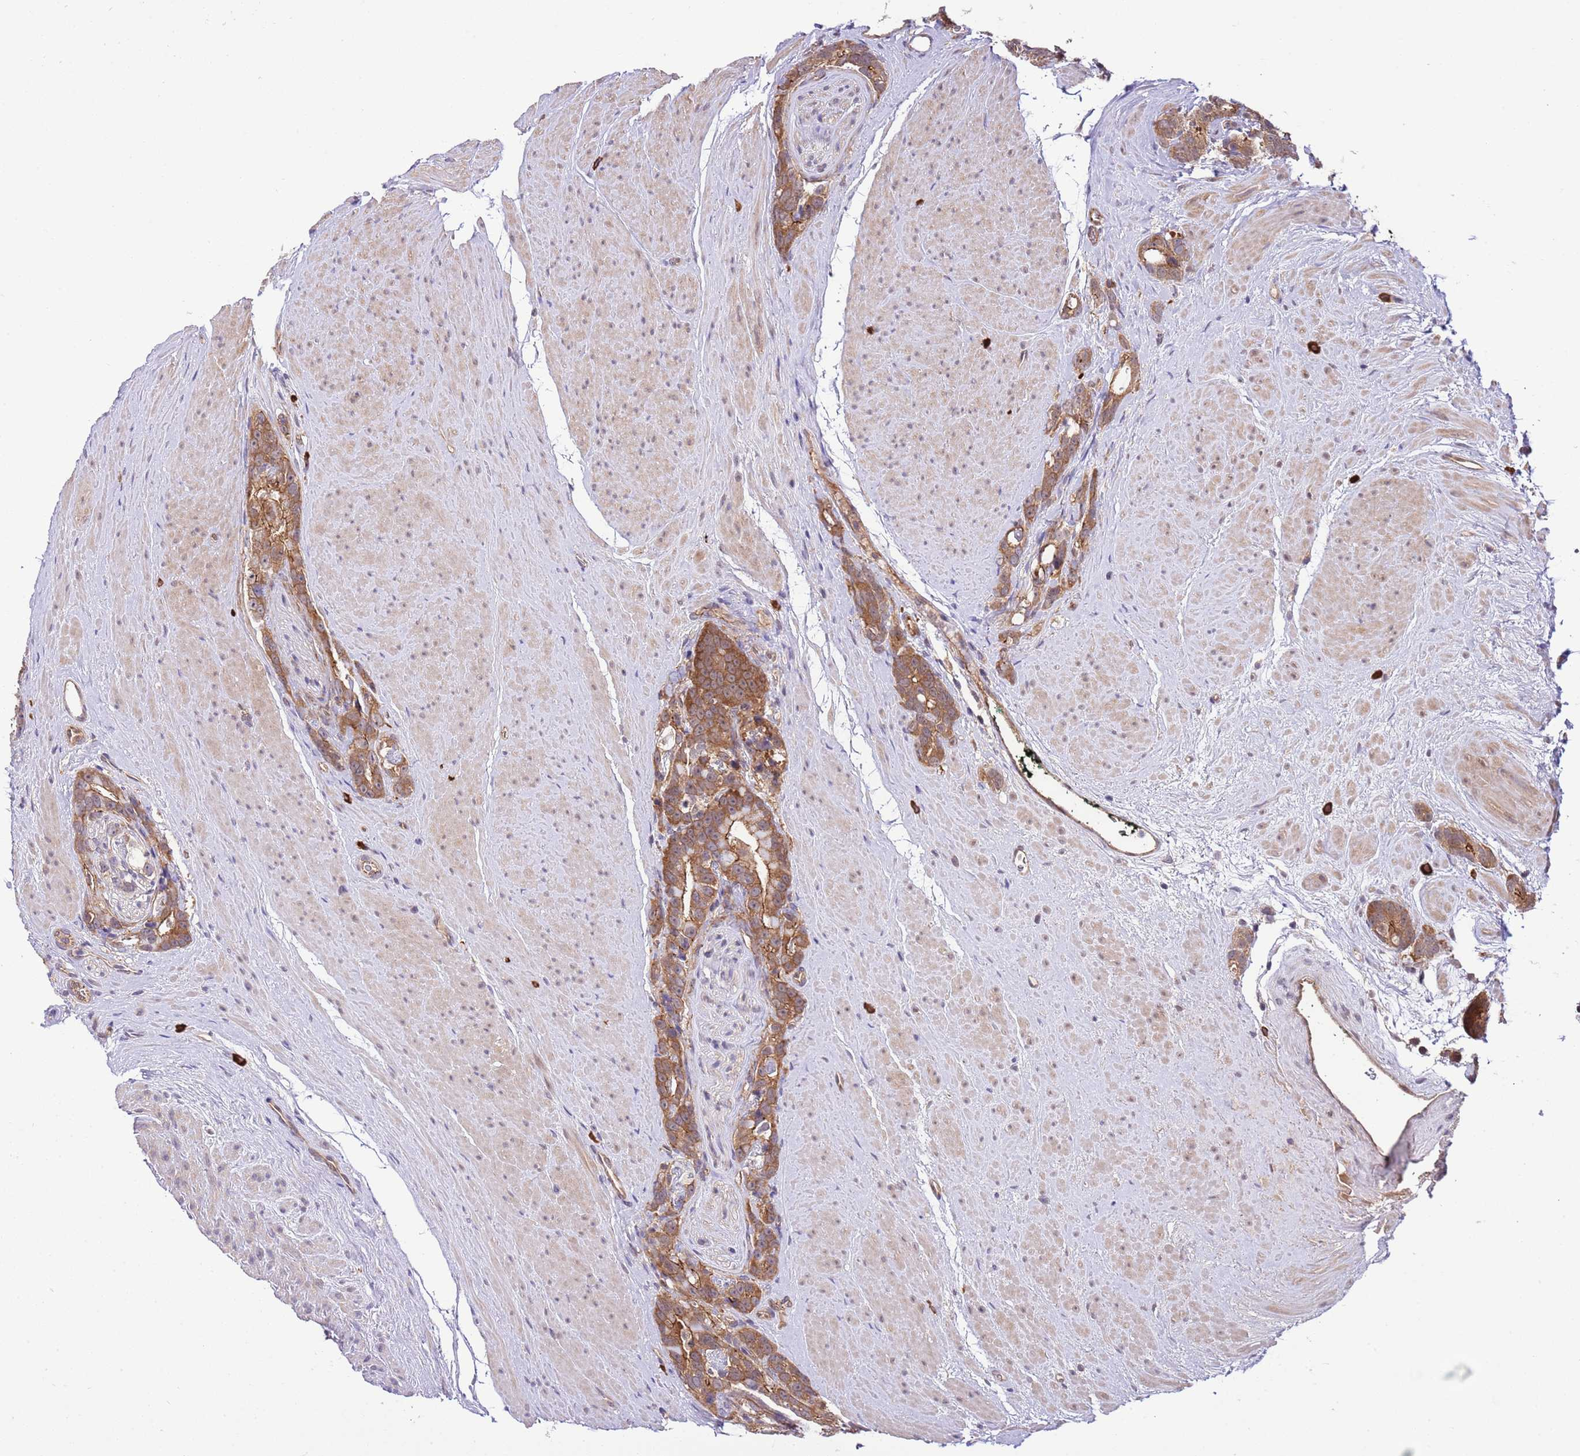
{"staining": {"intensity": "moderate", "quantity": ">75%", "location": "cytoplasmic/membranous"}, "tissue": "prostate cancer", "cell_type": "Tumor cells", "image_type": "cancer", "snomed": [{"axis": "morphology", "description": "Adenocarcinoma, High grade"}, {"axis": "topography", "description": "Prostate"}], "caption": "Human prostate cancer stained with a brown dye reveals moderate cytoplasmic/membranous positive staining in approximately >75% of tumor cells.", "gene": "DONSON", "patient": {"sex": "male", "age": 74}}